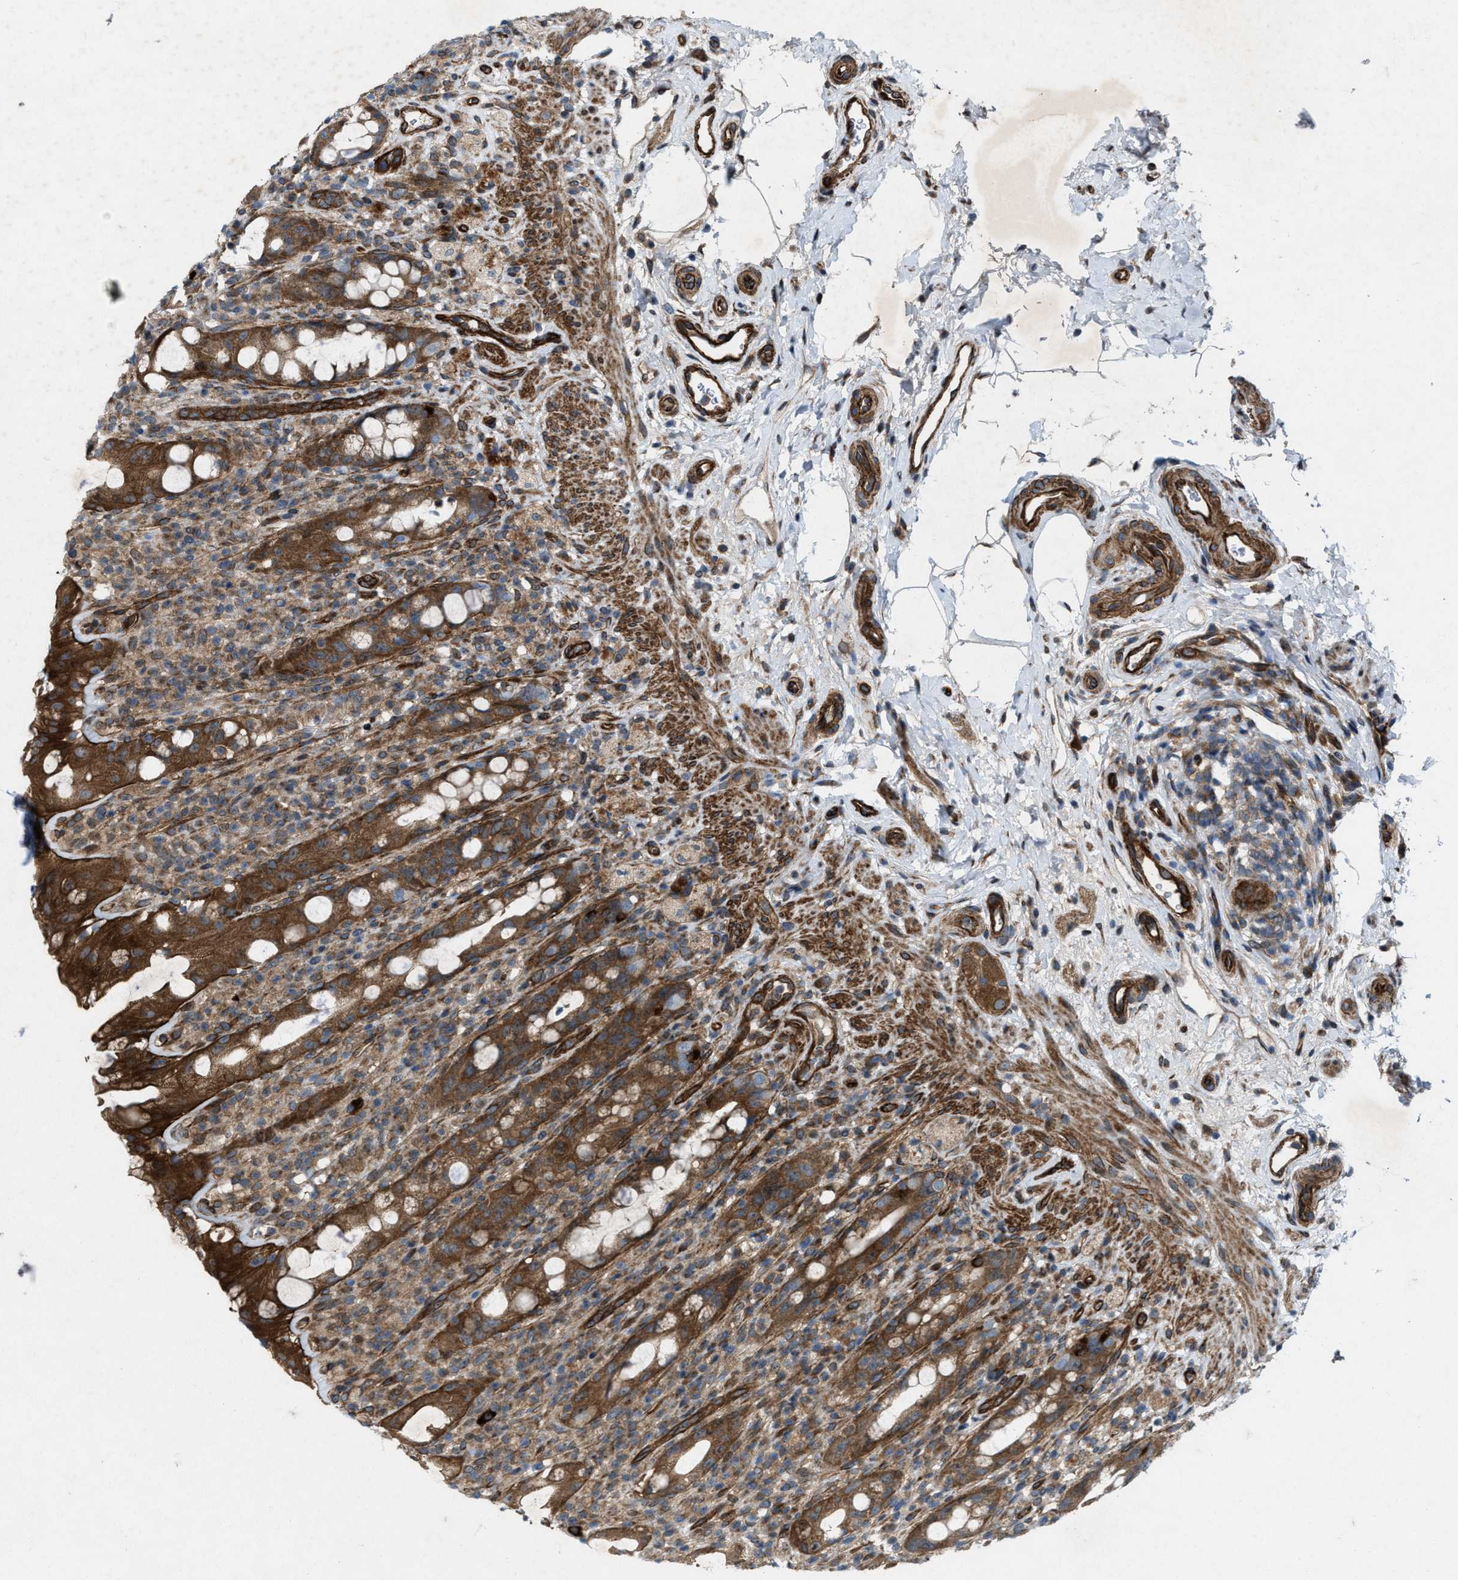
{"staining": {"intensity": "strong", "quantity": ">75%", "location": "cytoplasmic/membranous"}, "tissue": "rectum", "cell_type": "Glandular cells", "image_type": "normal", "snomed": [{"axis": "morphology", "description": "Normal tissue, NOS"}, {"axis": "topography", "description": "Rectum"}], "caption": "IHC staining of normal rectum, which exhibits high levels of strong cytoplasmic/membranous positivity in about >75% of glandular cells indicating strong cytoplasmic/membranous protein expression. The staining was performed using DAB (3,3'-diaminobenzidine) (brown) for protein detection and nuclei were counterstained in hematoxylin (blue).", "gene": "URGCP", "patient": {"sex": "male", "age": 44}}